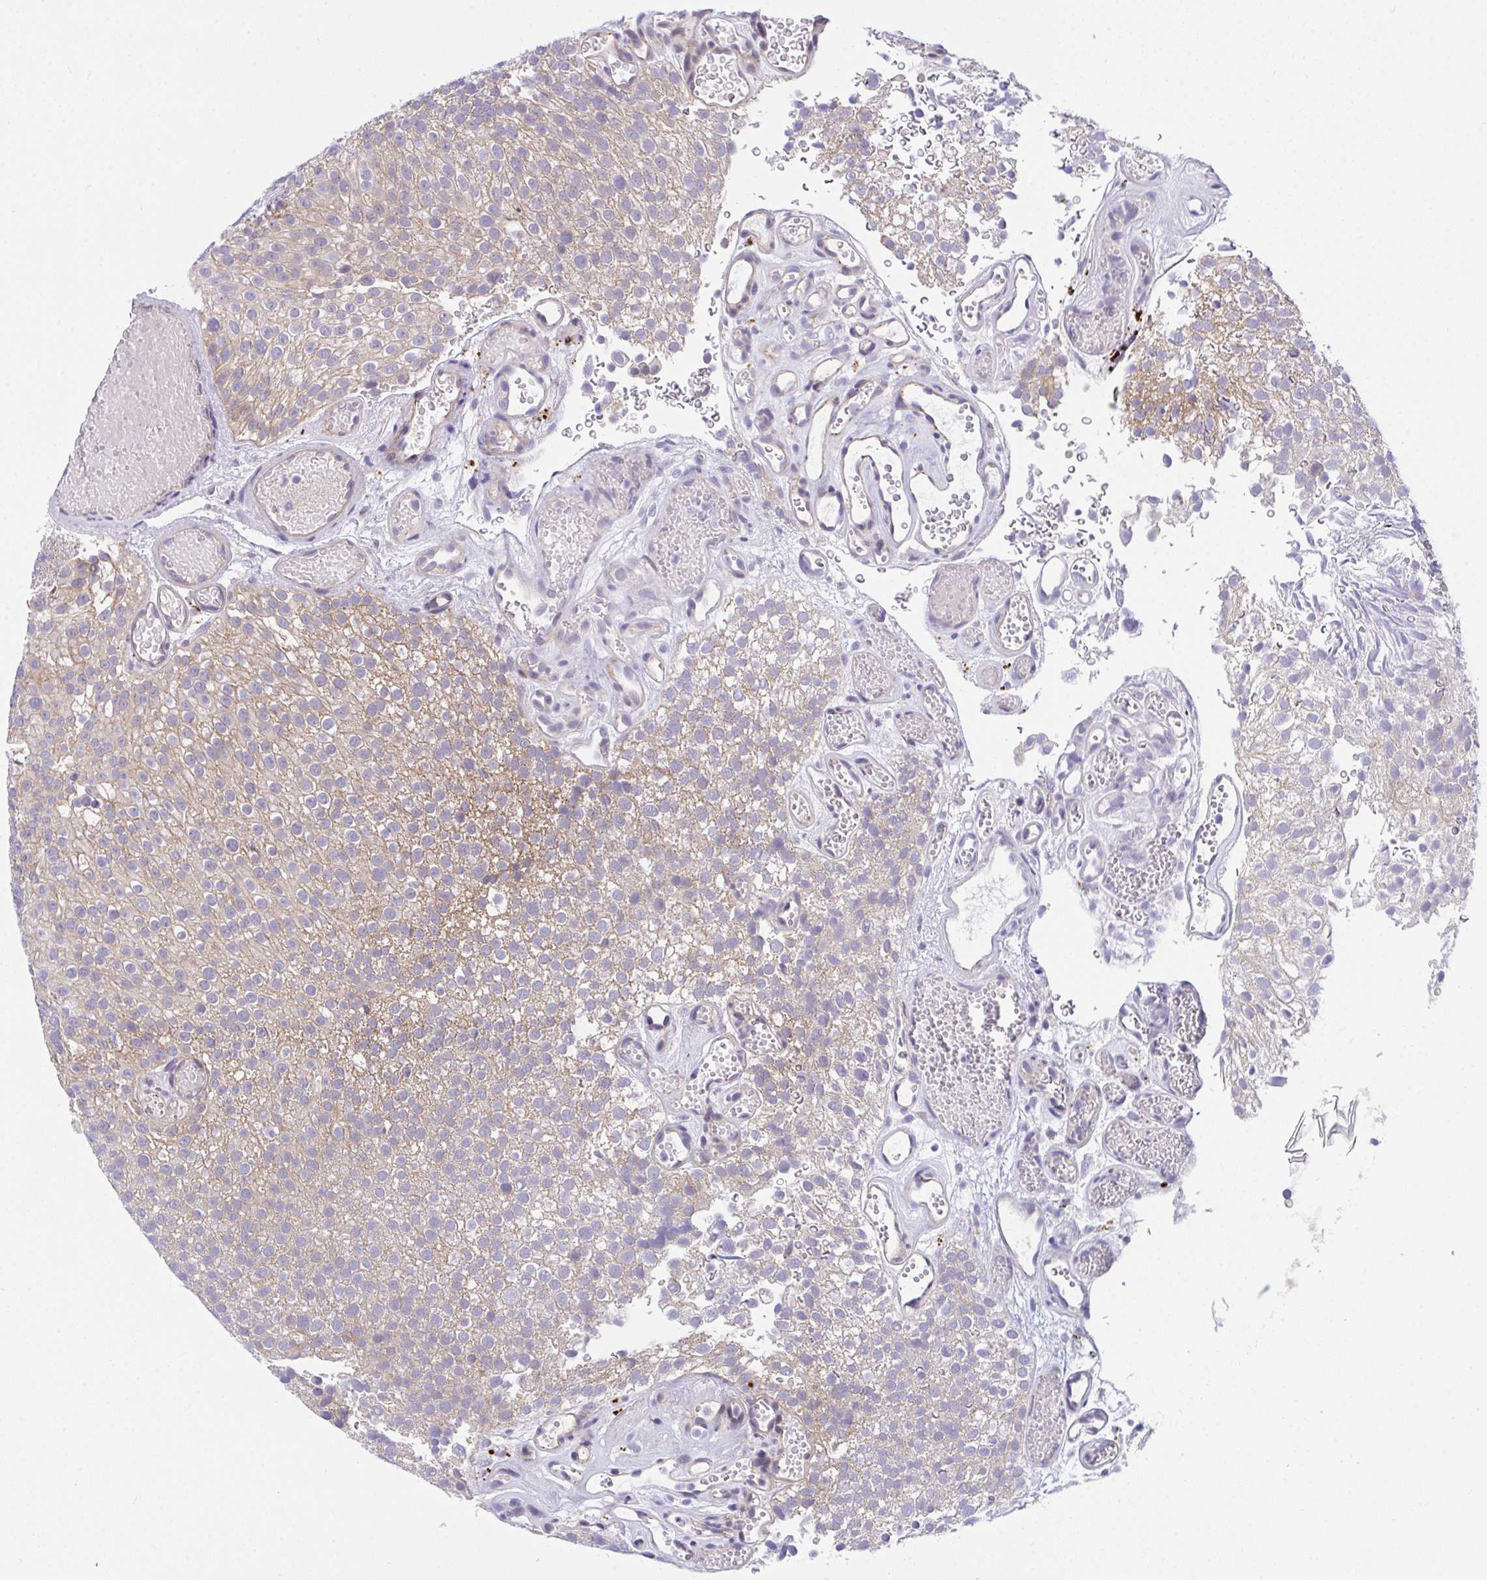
{"staining": {"intensity": "weak", "quantity": "25%-75%", "location": "cytoplasmic/membranous"}, "tissue": "urothelial cancer", "cell_type": "Tumor cells", "image_type": "cancer", "snomed": [{"axis": "morphology", "description": "Urothelial carcinoma, Low grade"}, {"axis": "topography", "description": "Urinary bladder"}], "caption": "DAB (3,3'-diaminobenzidine) immunohistochemical staining of human low-grade urothelial carcinoma exhibits weak cytoplasmic/membranous protein positivity in approximately 25%-75% of tumor cells. (DAB (3,3'-diaminobenzidine) = brown stain, brightfield microscopy at high magnification).", "gene": "HOXD12", "patient": {"sex": "male", "age": 78}}